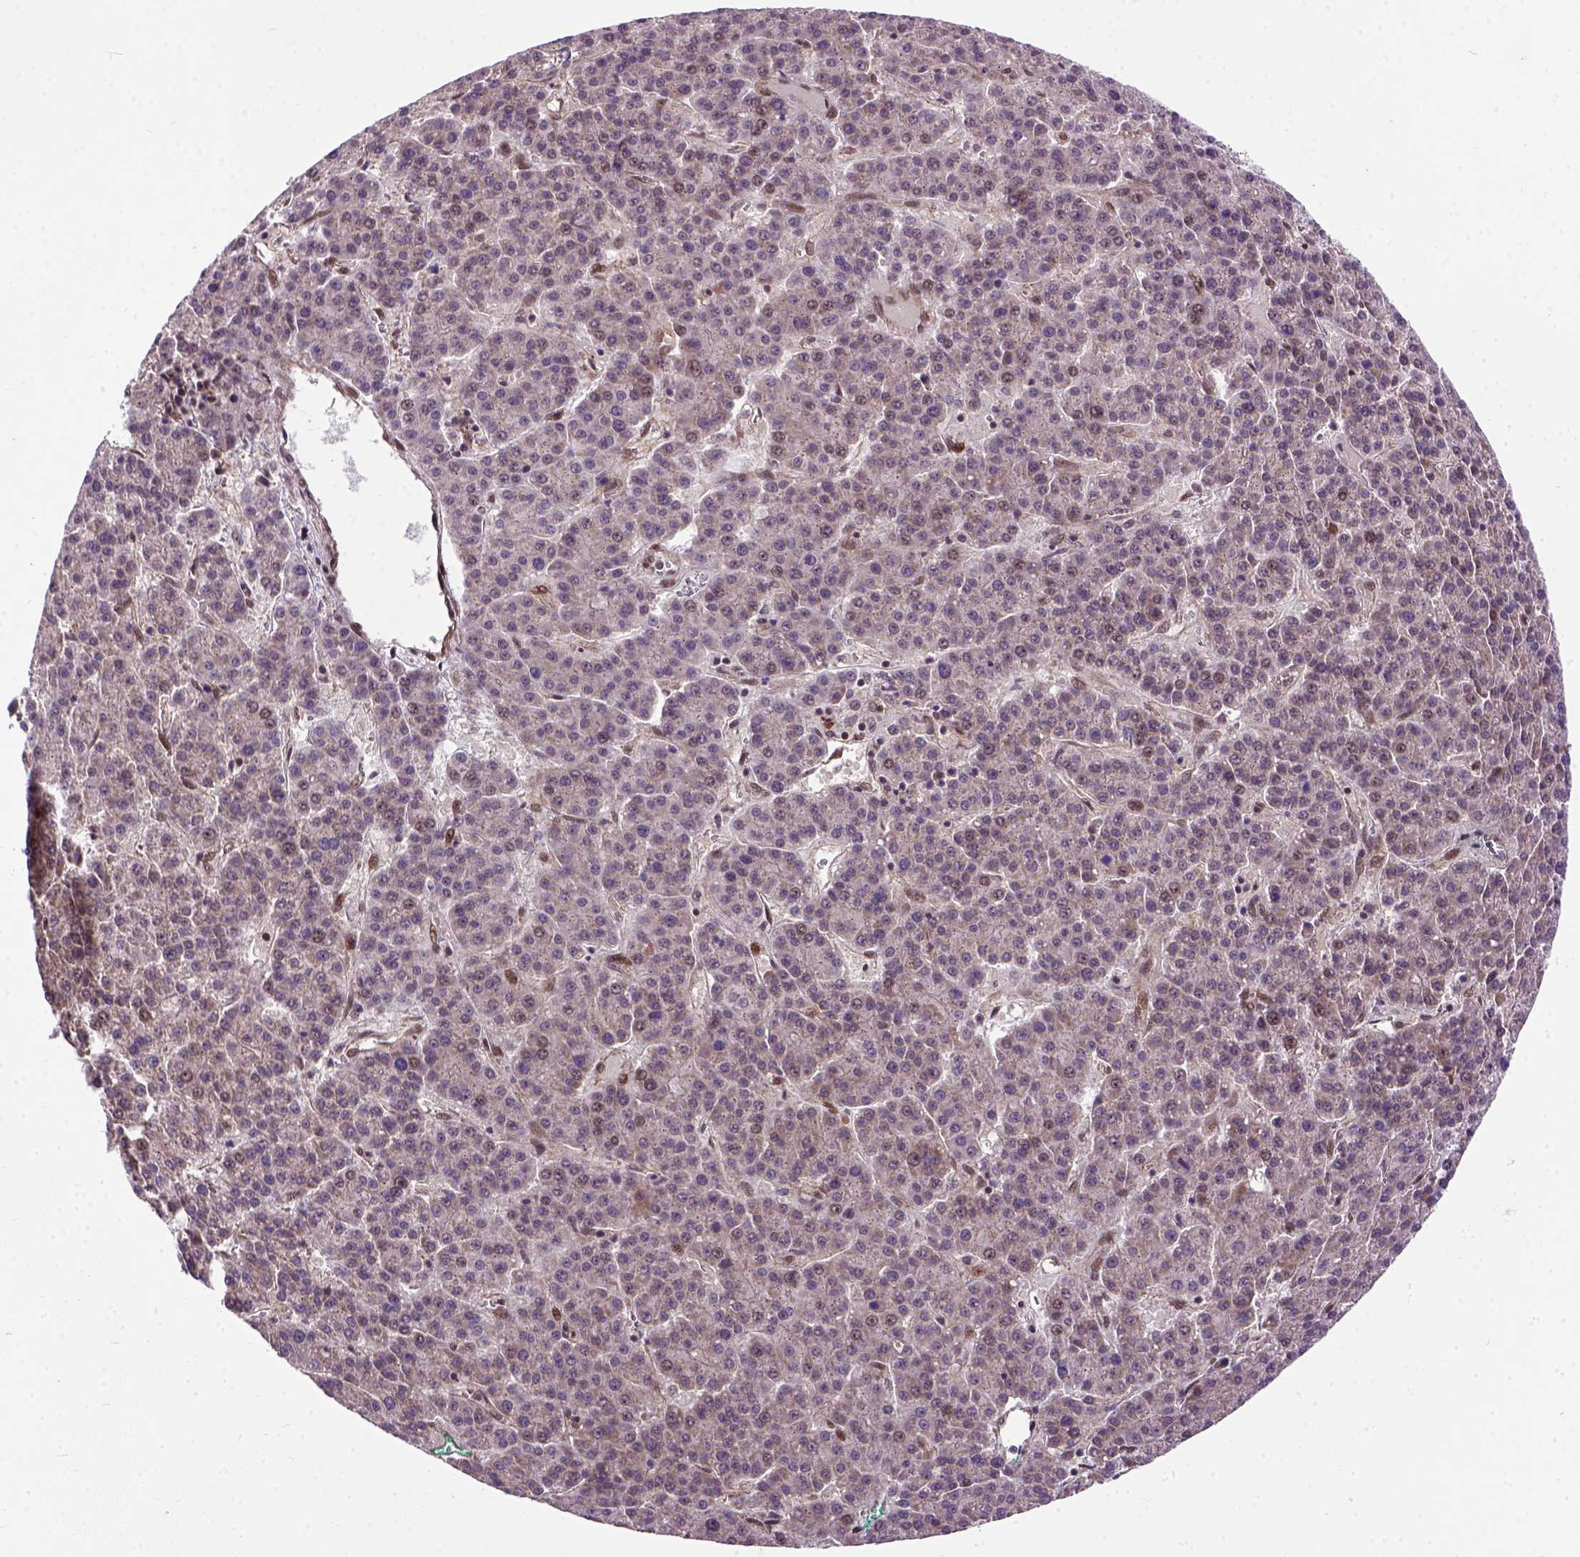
{"staining": {"intensity": "weak", "quantity": "<25%", "location": "nuclear"}, "tissue": "liver cancer", "cell_type": "Tumor cells", "image_type": "cancer", "snomed": [{"axis": "morphology", "description": "Carcinoma, Hepatocellular, NOS"}, {"axis": "topography", "description": "Liver"}], "caption": "Immunohistochemistry of liver hepatocellular carcinoma reveals no staining in tumor cells.", "gene": "ZNF630", "patient": {"sex": "female", "age": 58}}